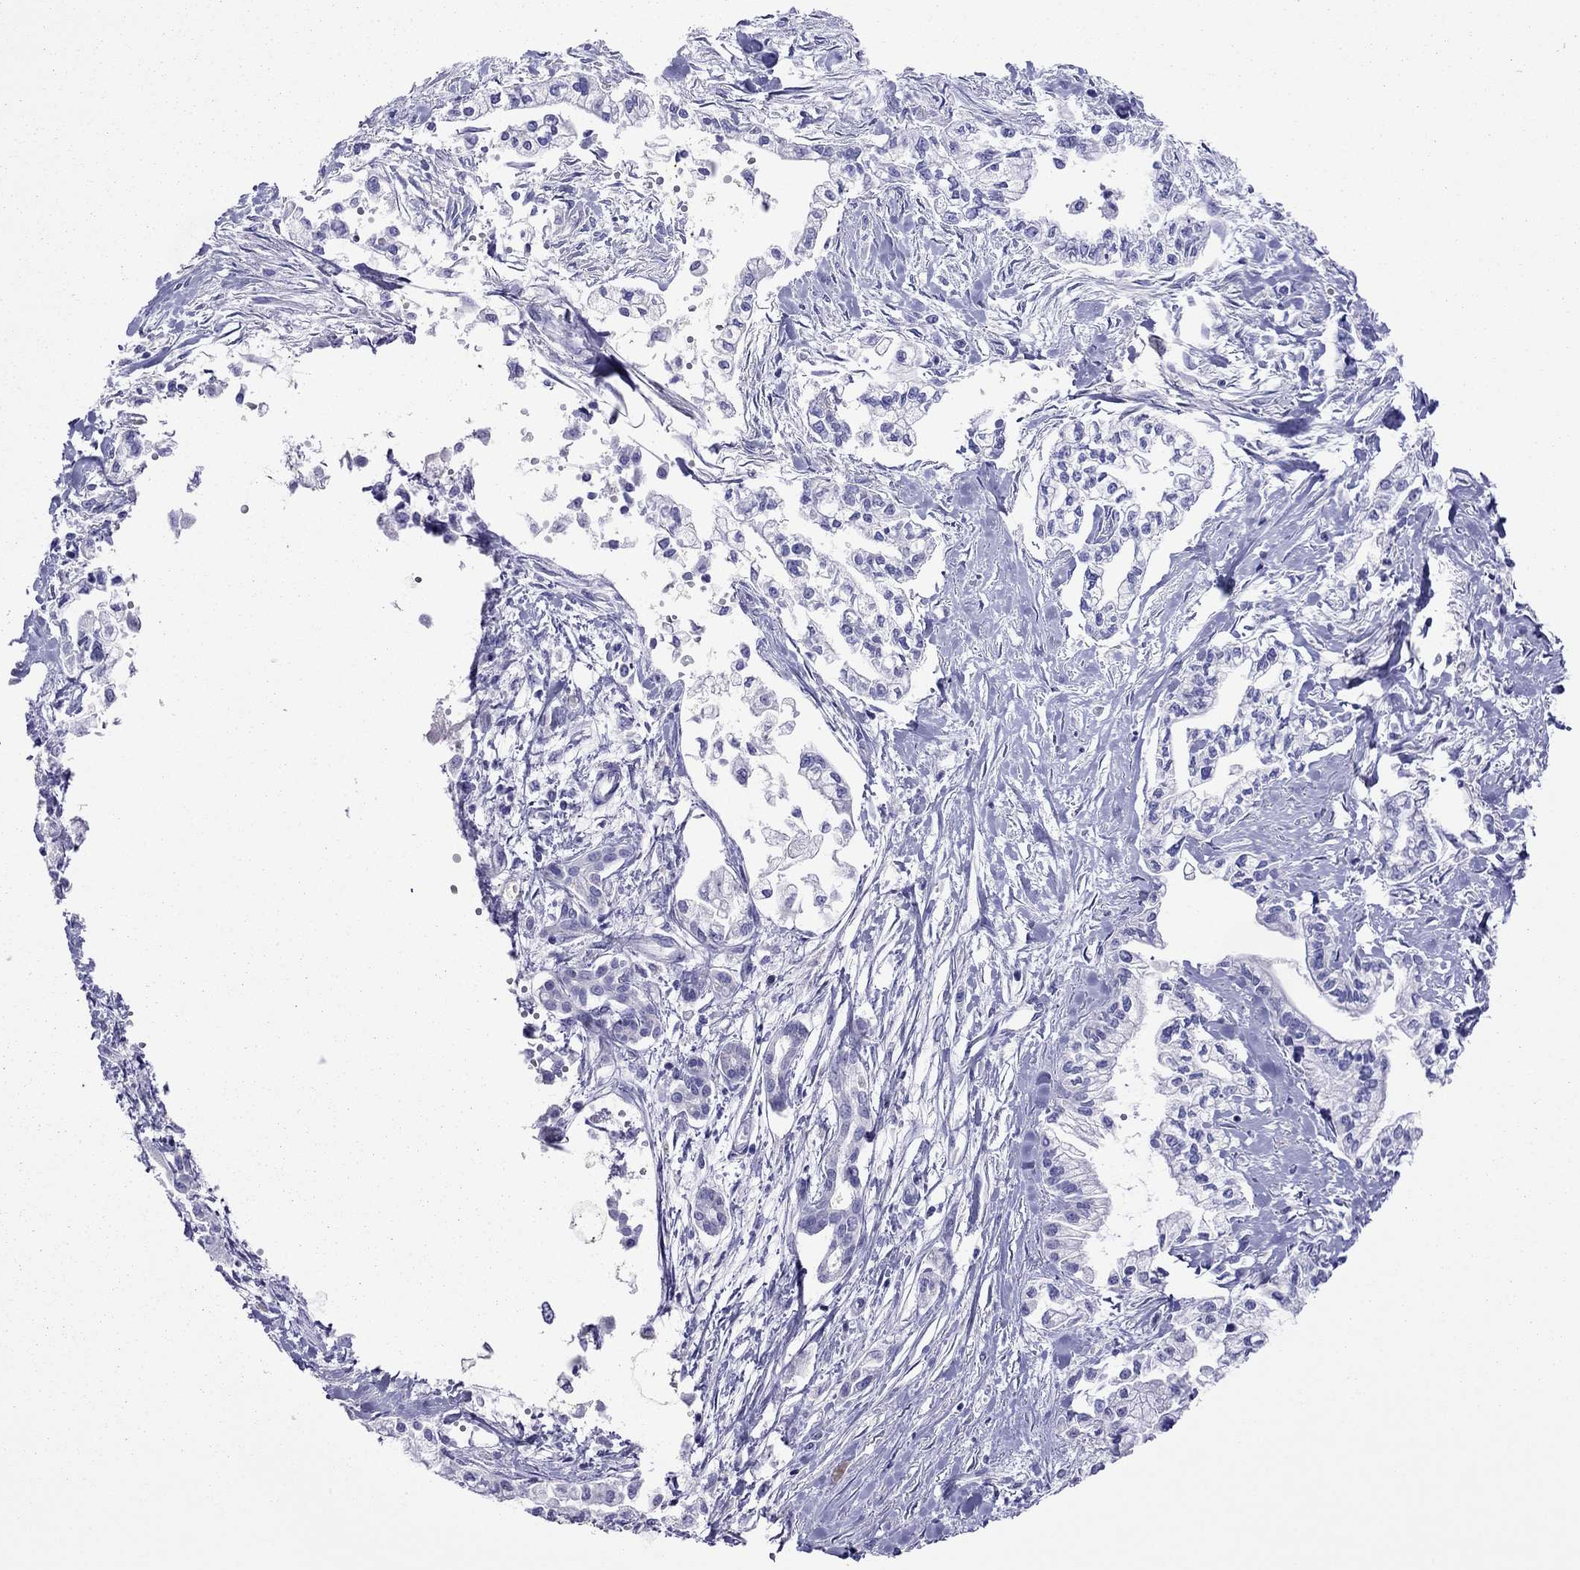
{"staining": {"intensity": "negative", "quantity": "none", "location": "none"}, "tissue": "pancreatic cancer", "cell_type": "Tumor cells", "image_type": "cancer", "snomed": [{"axis": "morphology", "description": "Adenocarcinoma, NOS"}, {"axis": "topography", "description": "Pancreas"}], "caption": "Tumor cells show no significant protein staining in adenocarcinoma (pancreatic).", "gene": "PCDHA6", "patient": {"sex": "male", "age": 54}}